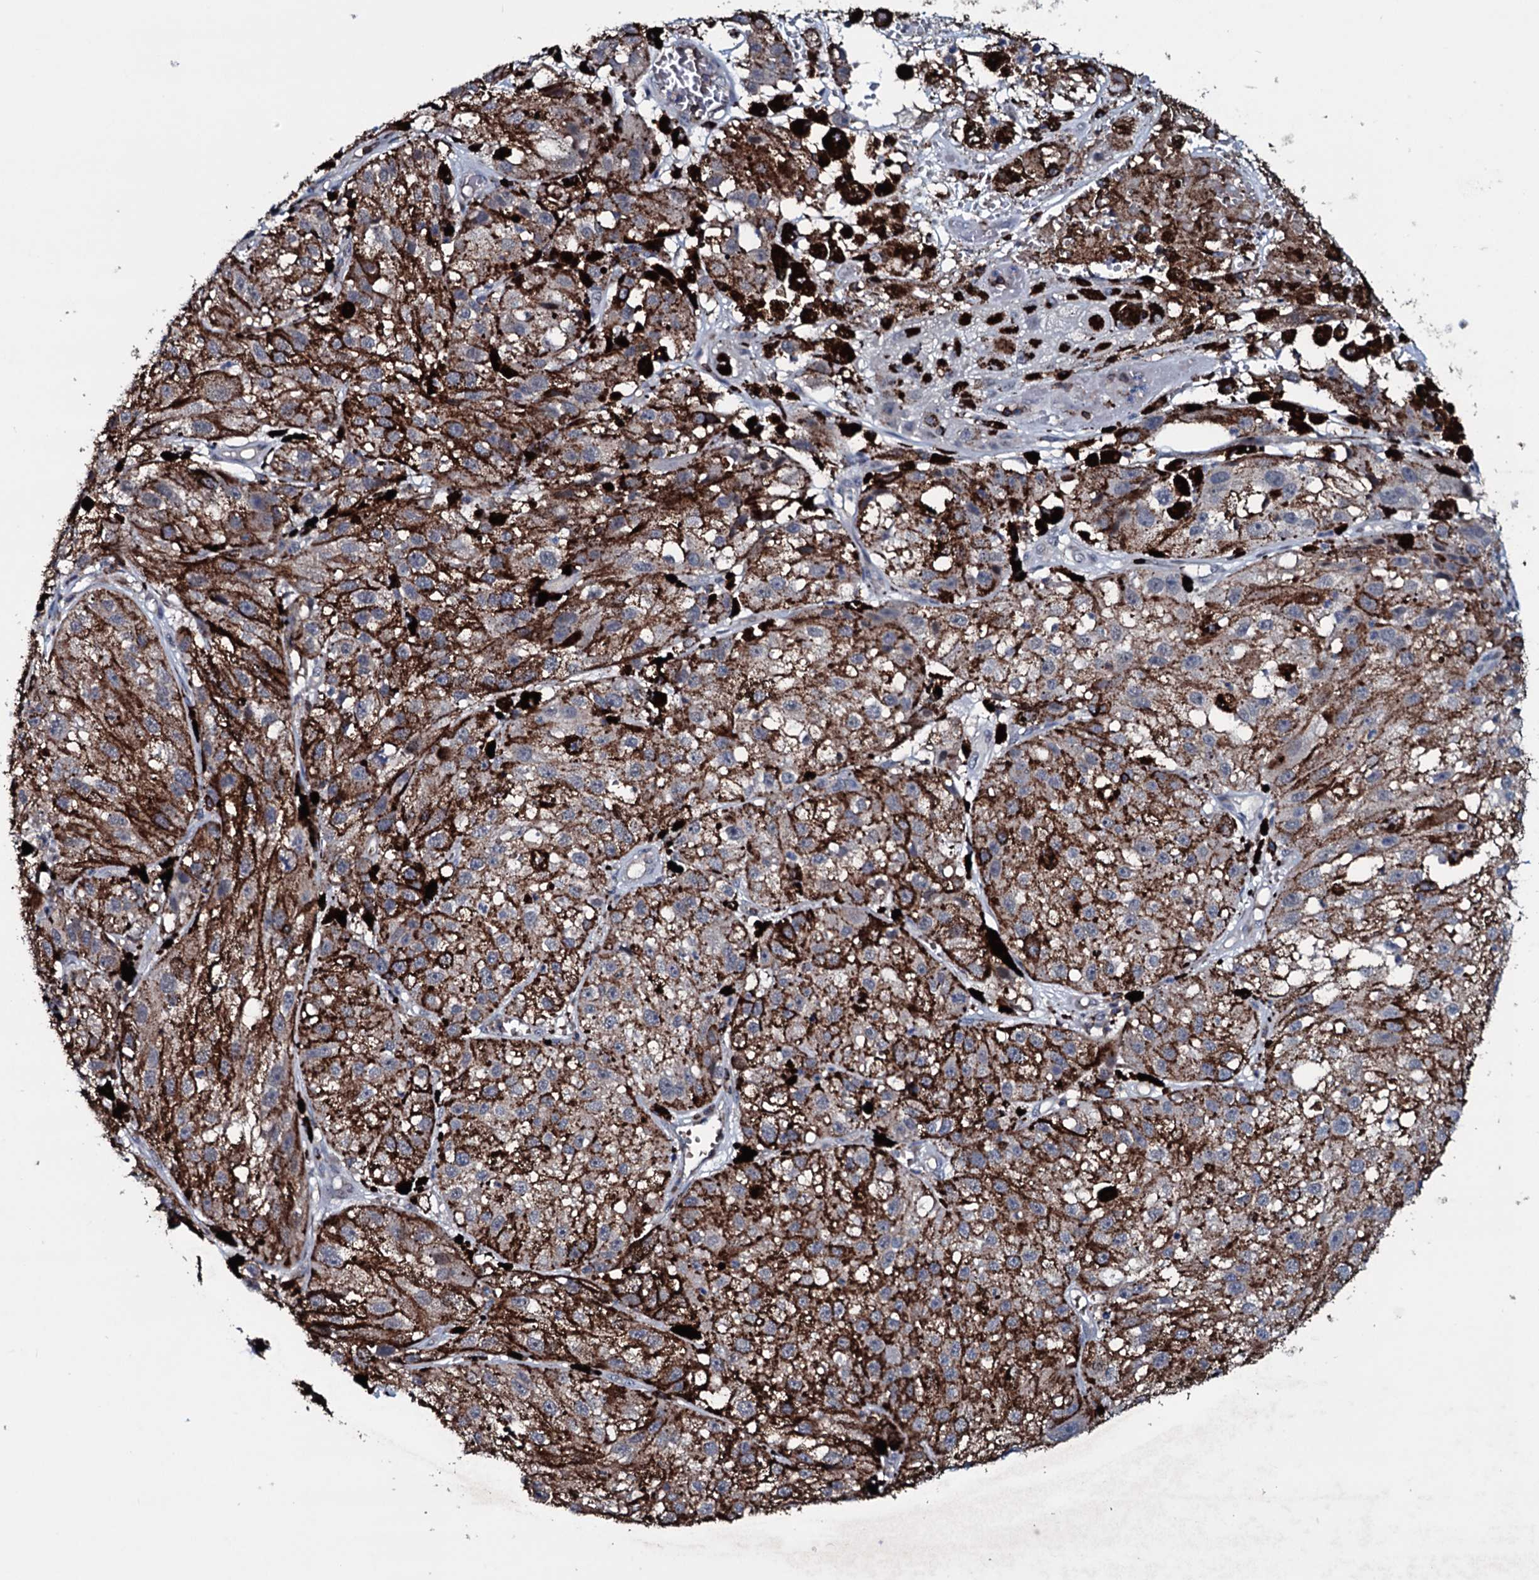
{"staining": {"intensity": "negative", "quantity": "none", "location": "none"}, "tissue": "melanoma", "cell_type": "Tumor cells", "image_type": "cancer", "snomed": [{"axis": "morphology", "description": "Malignant melanoma, NOS"}, {"axis": "topography", "description": "Skin"}], "caption": "Tumor cells are negative for protein expression in human malignant melanoma. (DAB (3,3'-diaminobenzidine) IHC, high magnification).", "gene": "OGFOD2", "patient": {"sex": "male", "age": 88}}